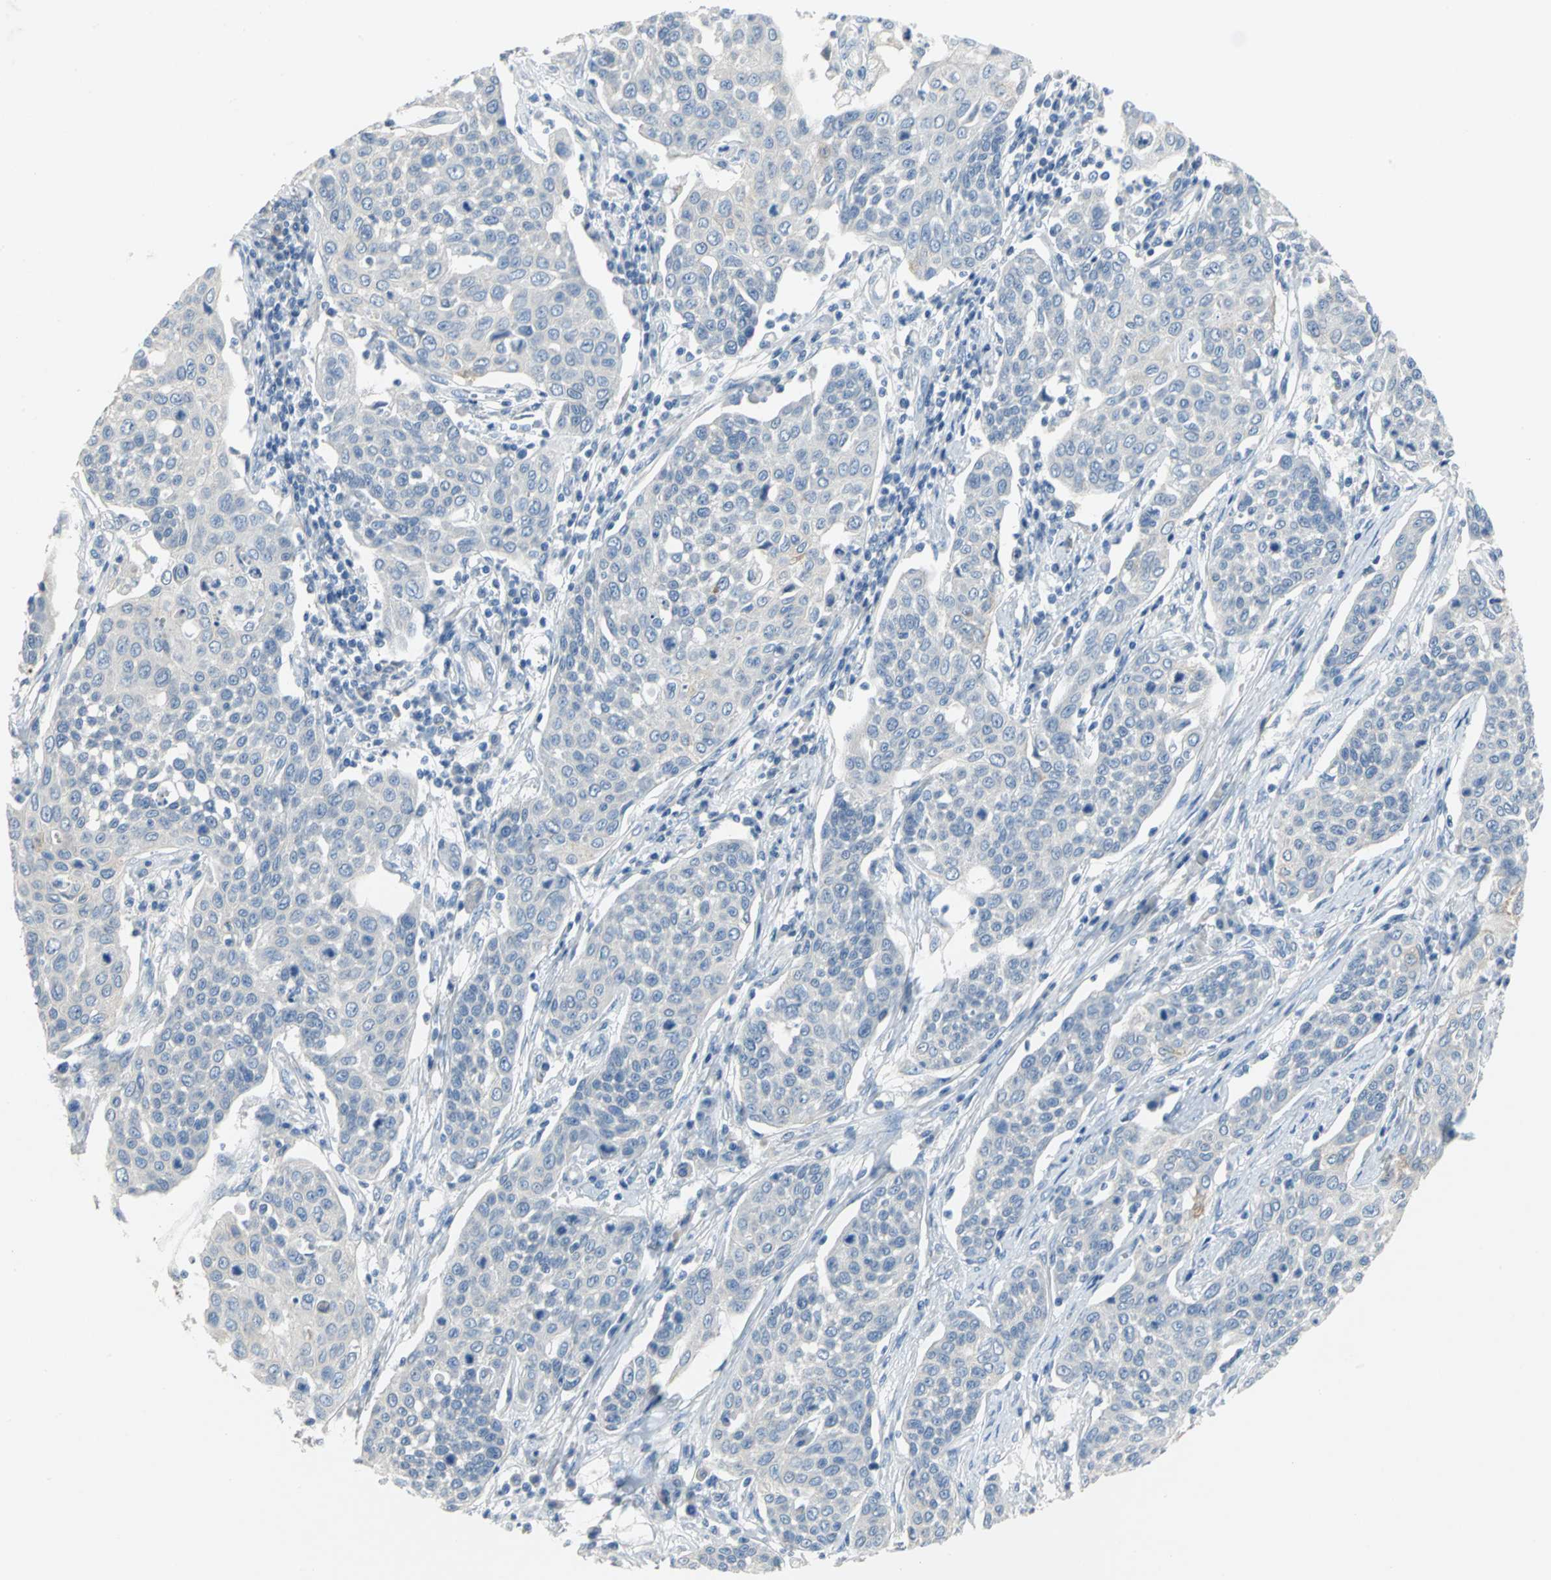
{"staining": {"intensity": "negative", "quantity": "none", "location": "none"}, "tissue": "cervical cancer", "cell_type": "Tumor cells", "image_type": "cancer", "snomed": [{"axis": "morphology", "description": "Squamous cell carcinoma, NOS"}, {"axis": "topography", "description": "Cervix"}], "caption": "An immunohistochemistry histopathology image of cervical cancer (squamous cell carcinoma) is shown. There is no staining in tumor cells of cervical cancer (squamous cell carcinoma).", "gene": "PTGDS", "patient": {"sex": "female", "age": 34}}